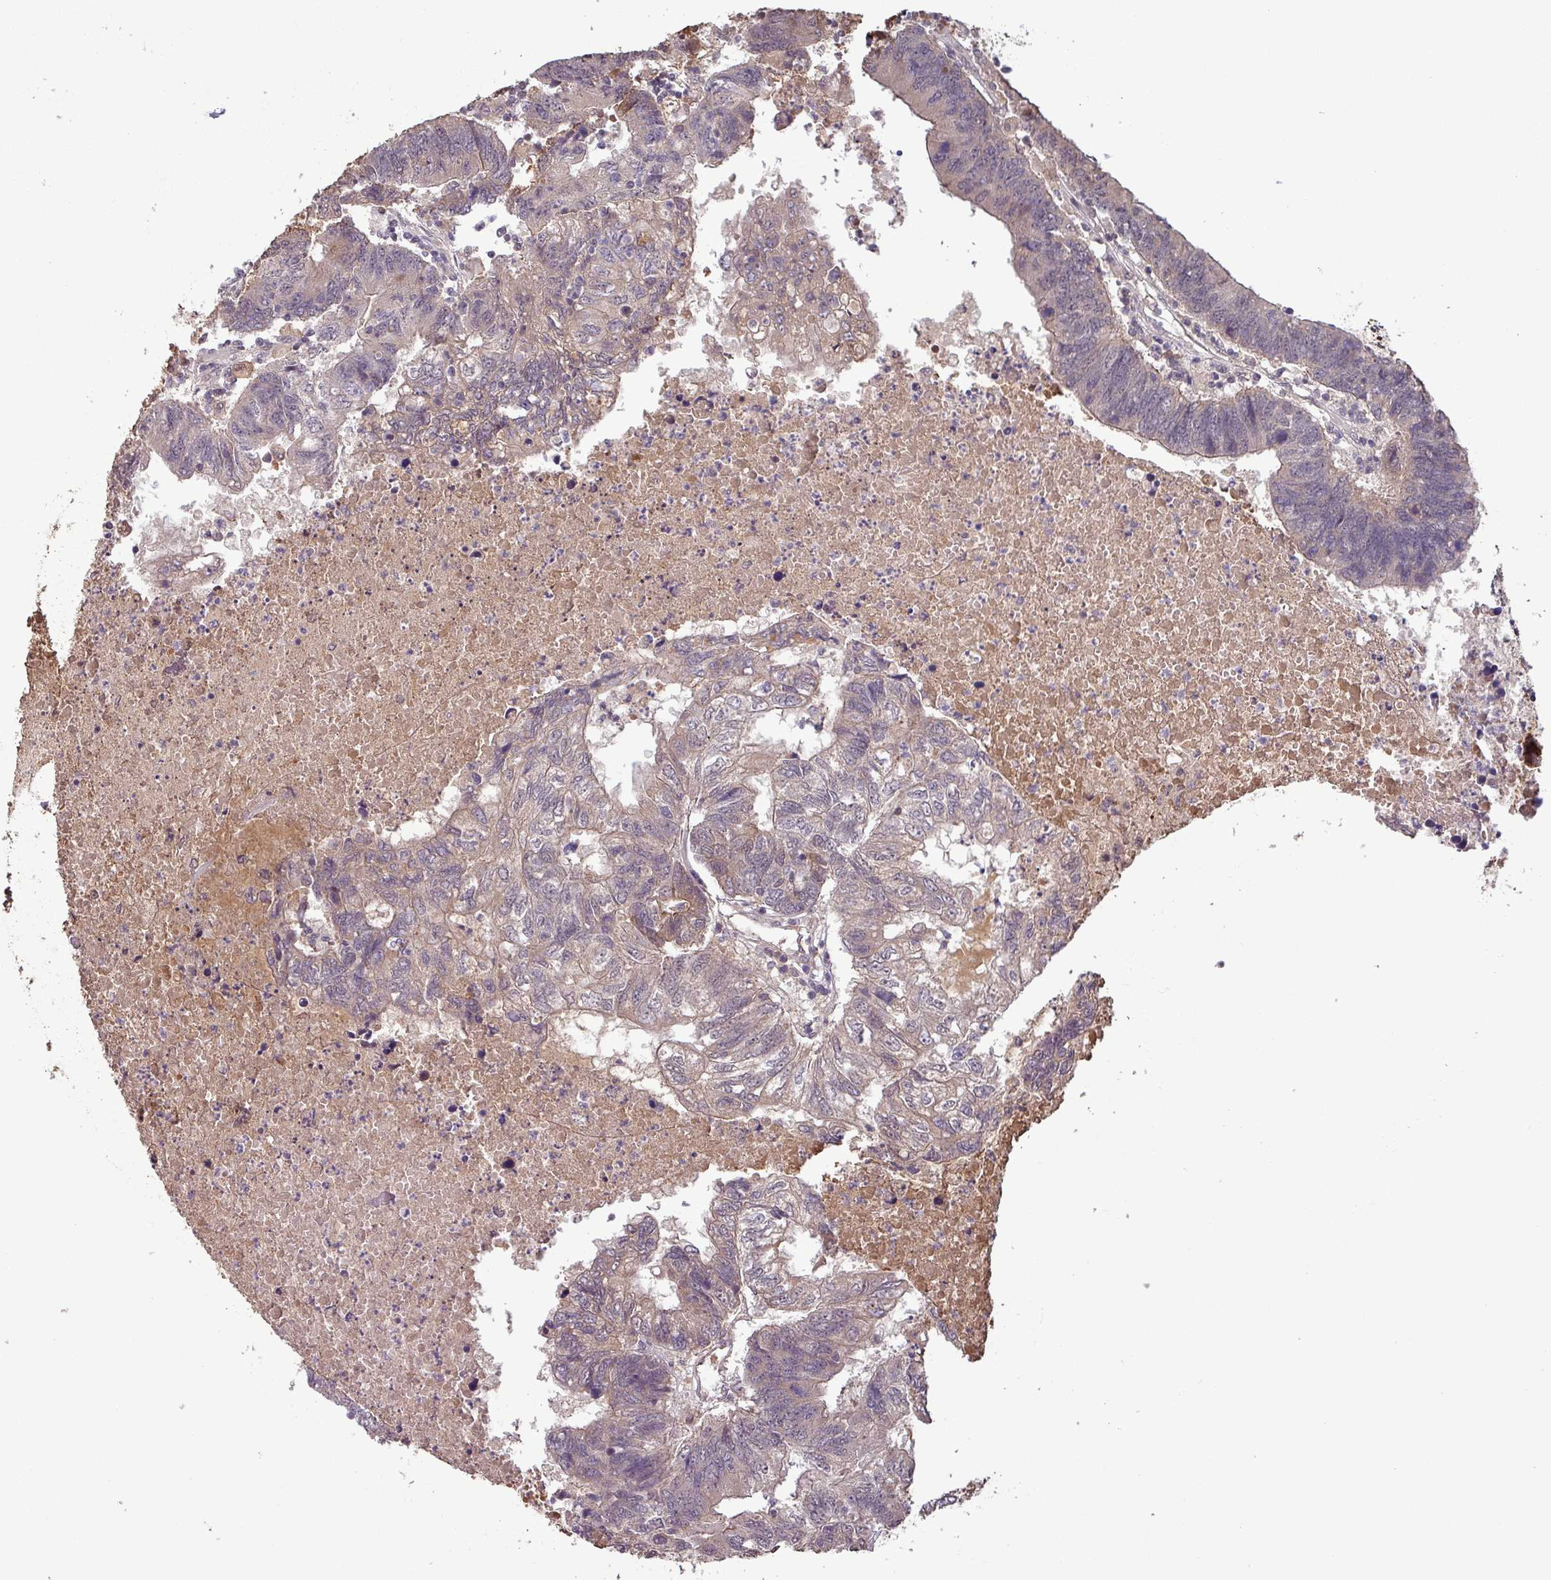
{"staining": {"intensity": "weak", "quantity": "<25%", "location": "cytoplasmic/membranous"}, "tissue": "colorectal cancer", "cell_type": "Tumor cells", "image_type": "cancer", "snomed": [{"axis": "morphology", "description": "Adenocarcinoma, NOS"}, {"axis": "topography", "description": "Colon"}], "caption": "Tumor cells are negative for protein expression in human adenocarcinoma (colorectal). Brightfield microscopy of immunohistochemistry (IHC) stained with DAB (3,3'-diaminobenzidine) (brown) and hematoxylin (blue), captured at high magnification.", "gene": "NOB1", "patient": {"sex": "female", "age": 48}}